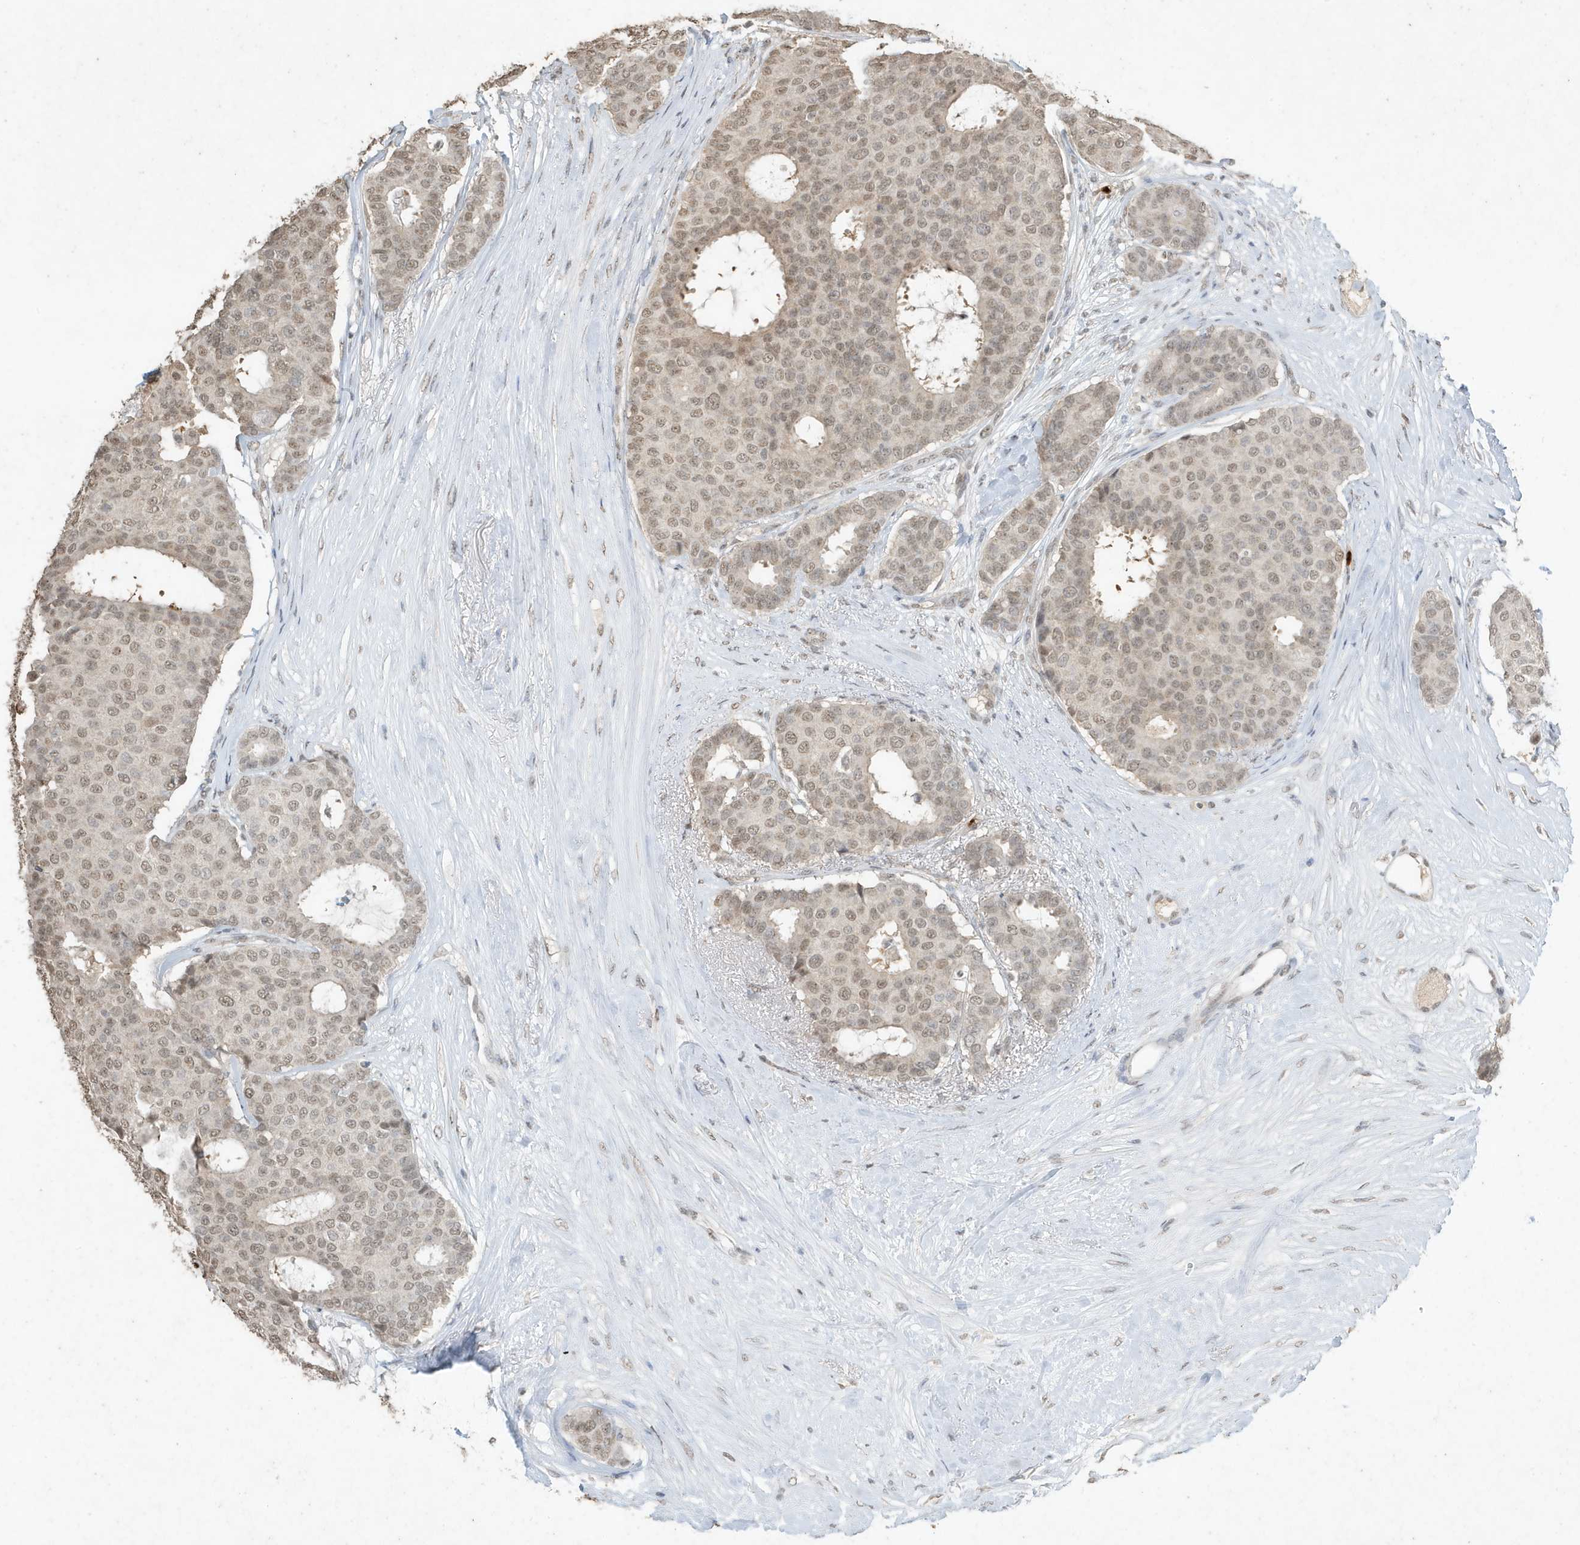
{"staining": {"intensity": "weak", "quantity": ">75%", "location": "nuclear"}, "tissue": "breast cancer", "cell_type": "Tumor cells", "image_type": "cancer", "snomed": [{"axis": "morphology", "description": "Duct carcinoma"}, {"axis": "topography", "description": "Breast"}], "caption": "DAB immunohistochemical staining of human breast intraductal carcinoma shows weak nuclear protein expression in about >75% of tumor cells.", "gene": "DEFA1", "patient": {"sex": "female", "age": 75}}